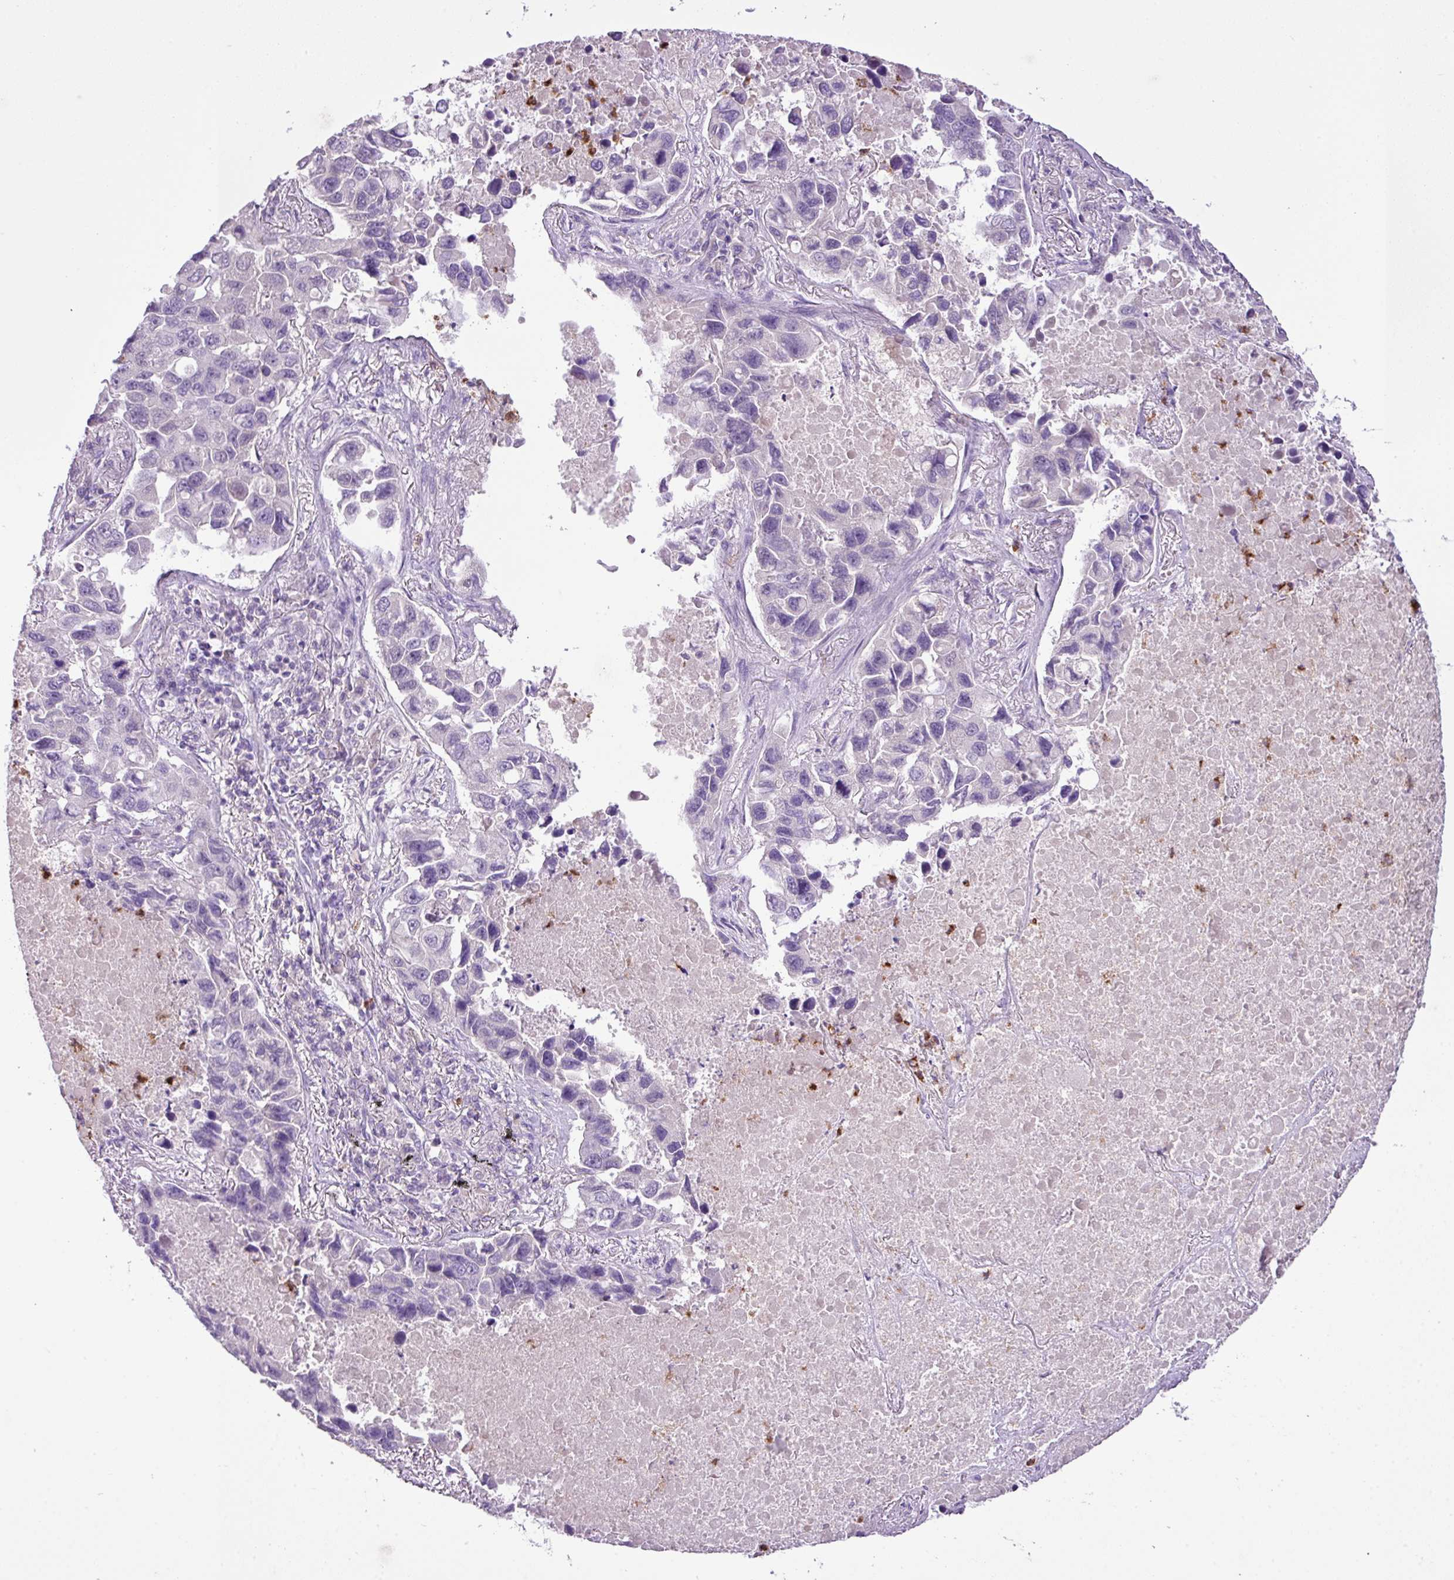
{"staining": {"intensity": "negative", "quantity": "none", "location": "none"}, "tissue": "lung cancer", "cell_type": "Tumor cells", "image_type": "cancer", "snomed": [{"axis": "morphology", "description": "Adenocarcinoma, NOS"}, {"axis": "topography", "description": "Lung"}], "caption": "This image is of lung cancer stained with IHC to label a protein in brown with the nuclei are counter-stained blue. There is no expression in tumor cells.", "gene": "HTR3E", "patient": {"sex": "male", "age": 64}}